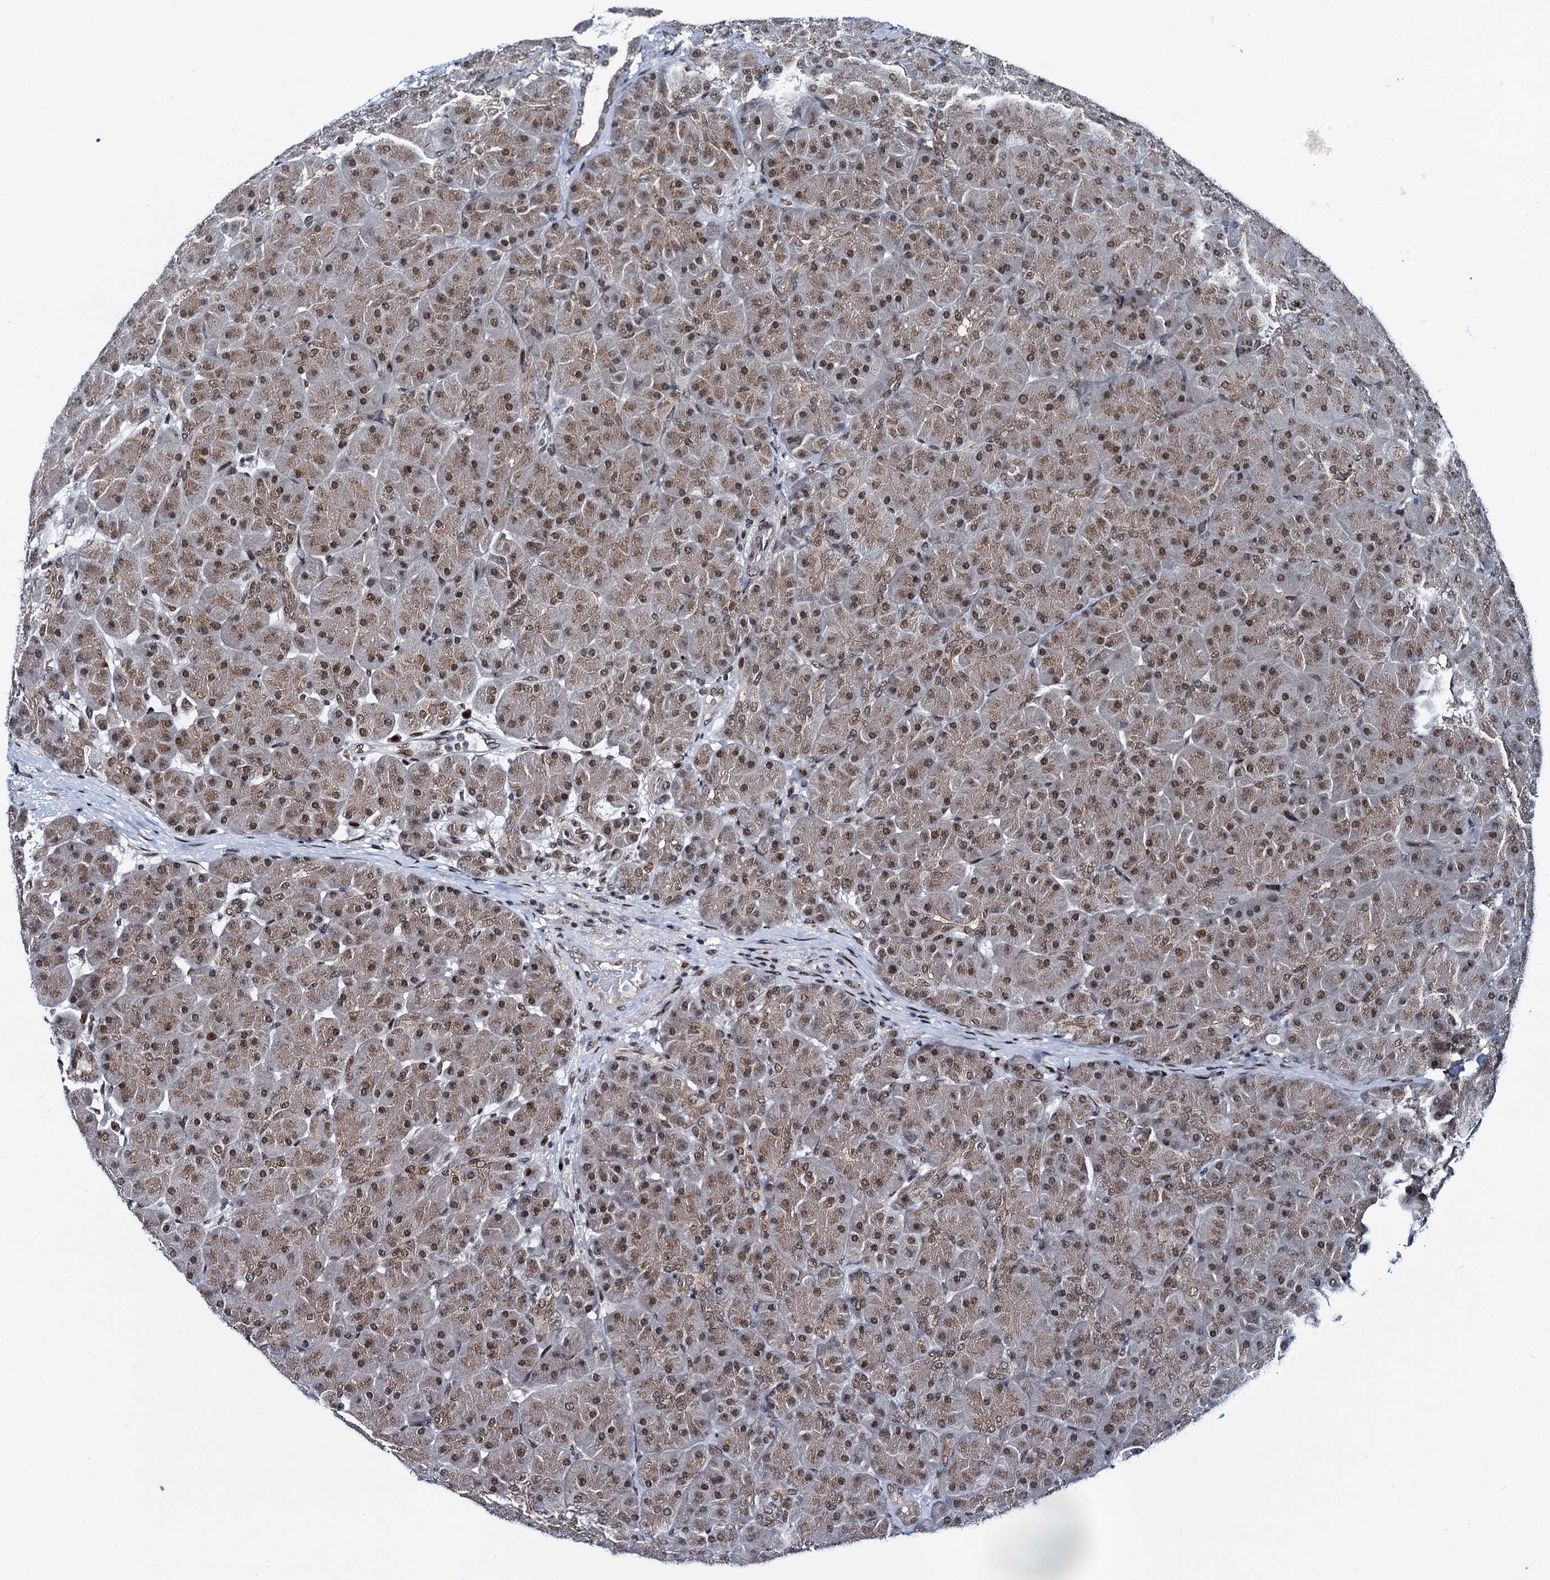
{"staining": {"intensity": "moderate", "quantity": ">75%", "location": "cytoplasmic/membranous,nuclear"}, "tissue": "pancreas", "cell_type": "Exocrine glandular cells", "image_type": "normal", "snomed": [{"axis": "morphology", "description": "Normal tissue, NOS"}, {"axis": "topography", "description": "Pancreas"}], "caption": "An immunohistochemistry (IHC) histopathology image of normal tissue is shown. Protein staining in brown shows moderate cytoplasmic/membranous,nuclear positivity in pancreas within exocrine glandular cells. (Stains: DAB (3,3'-diaminobenzidine) in brown, nuclei in blue, Microscopy: brightfield microscopy at high magnification).", "gene": "RUFY2", "patient": {"sex": "male", "age": 66}}